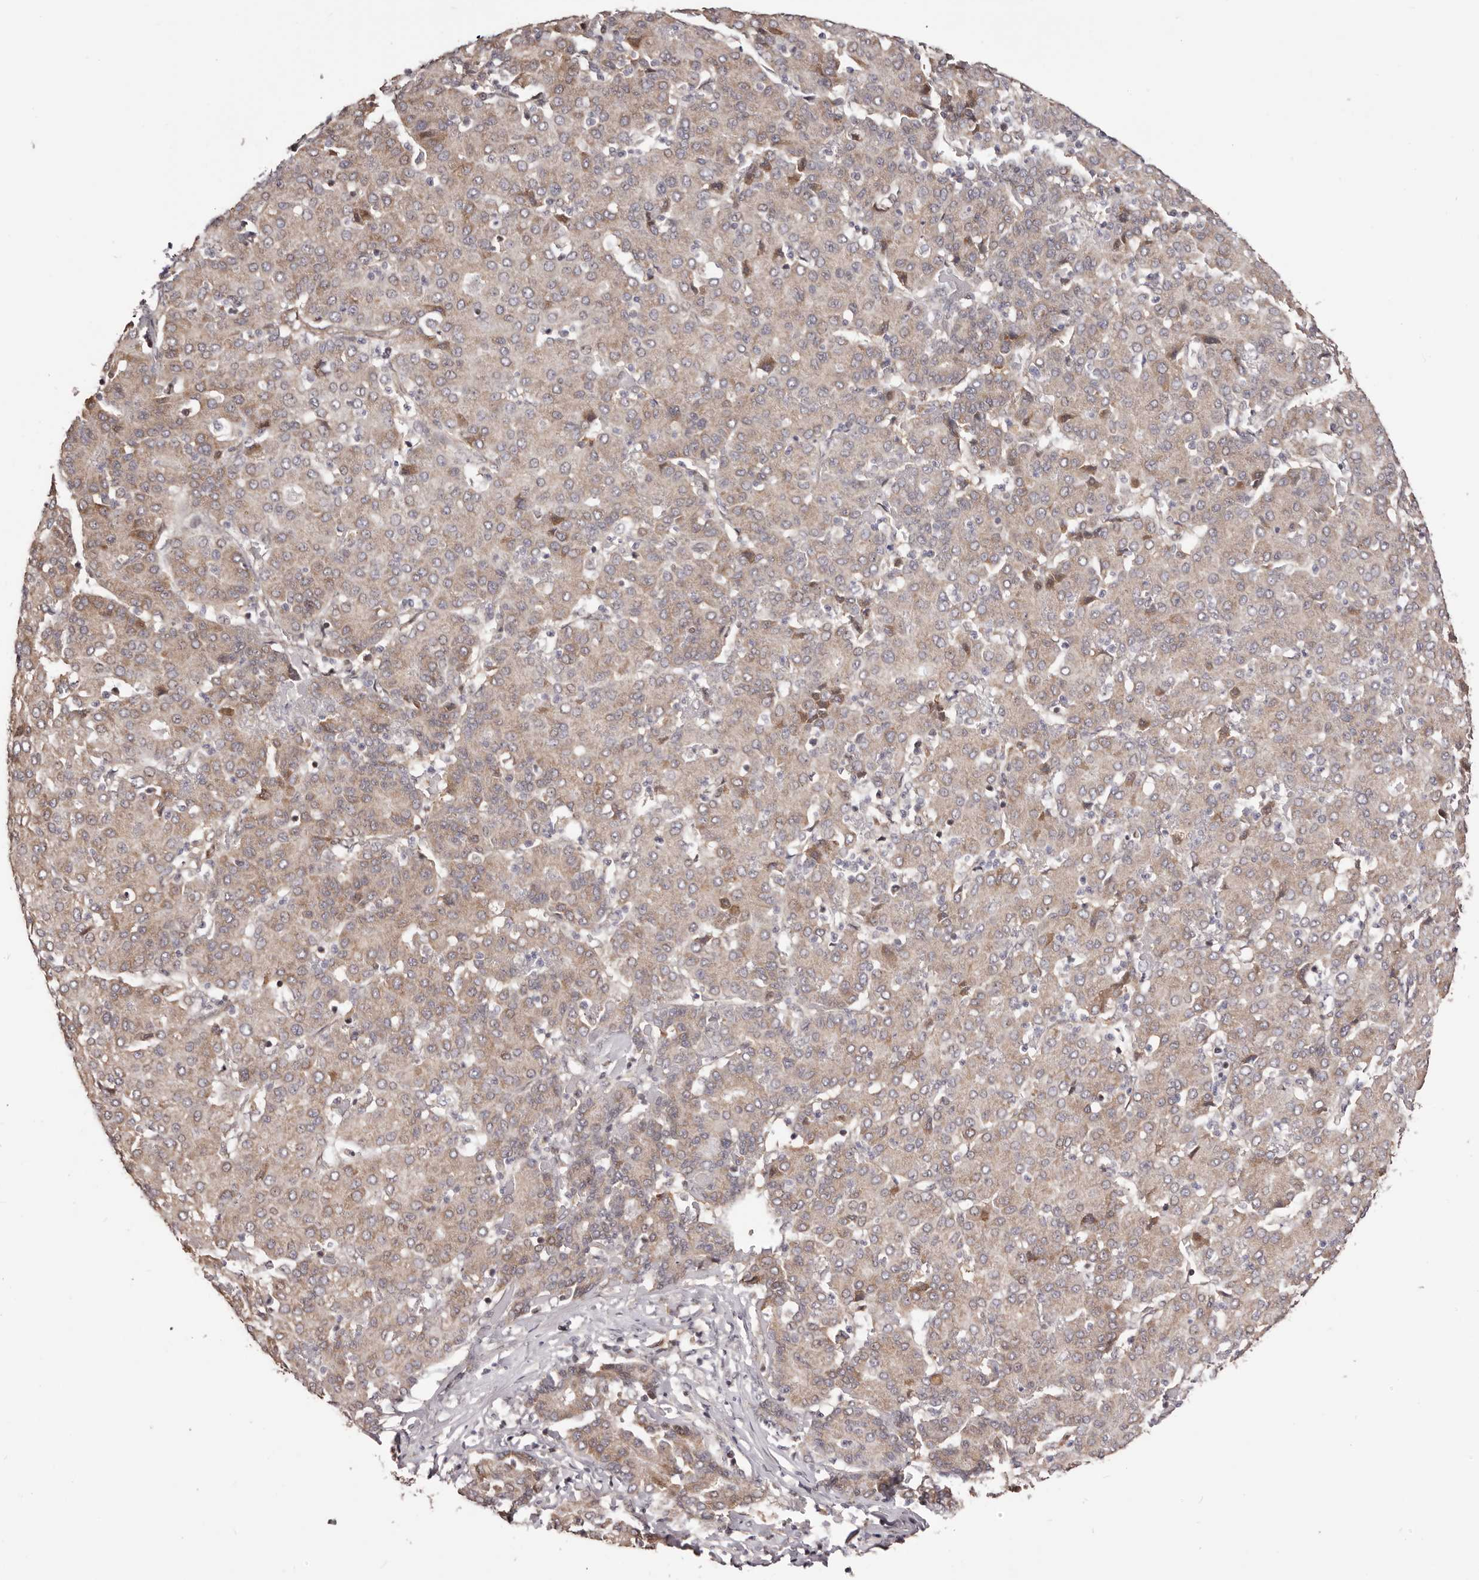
{"staining": {"intensity": "weak", "quantity": ">75%", "location": "cytoplasmic/membranous"}, "tissue": "liver cancer", "cell_type": "Tumor cells", "image_type": "cancer", "snomed": [{"axis": "morphology", "description": "Carcinoma, Hepatocellular, NOS"}, {"axis": "topography", "description": "Liver"}], "caption": "Immunohistochemical staining of human liver cancer reveals low levels of weak cytoplasmic/membranous staining in approximately >75% of tumor cells.", "gene": "NOL12", "patient": {"sex": "male", "age": 65}}